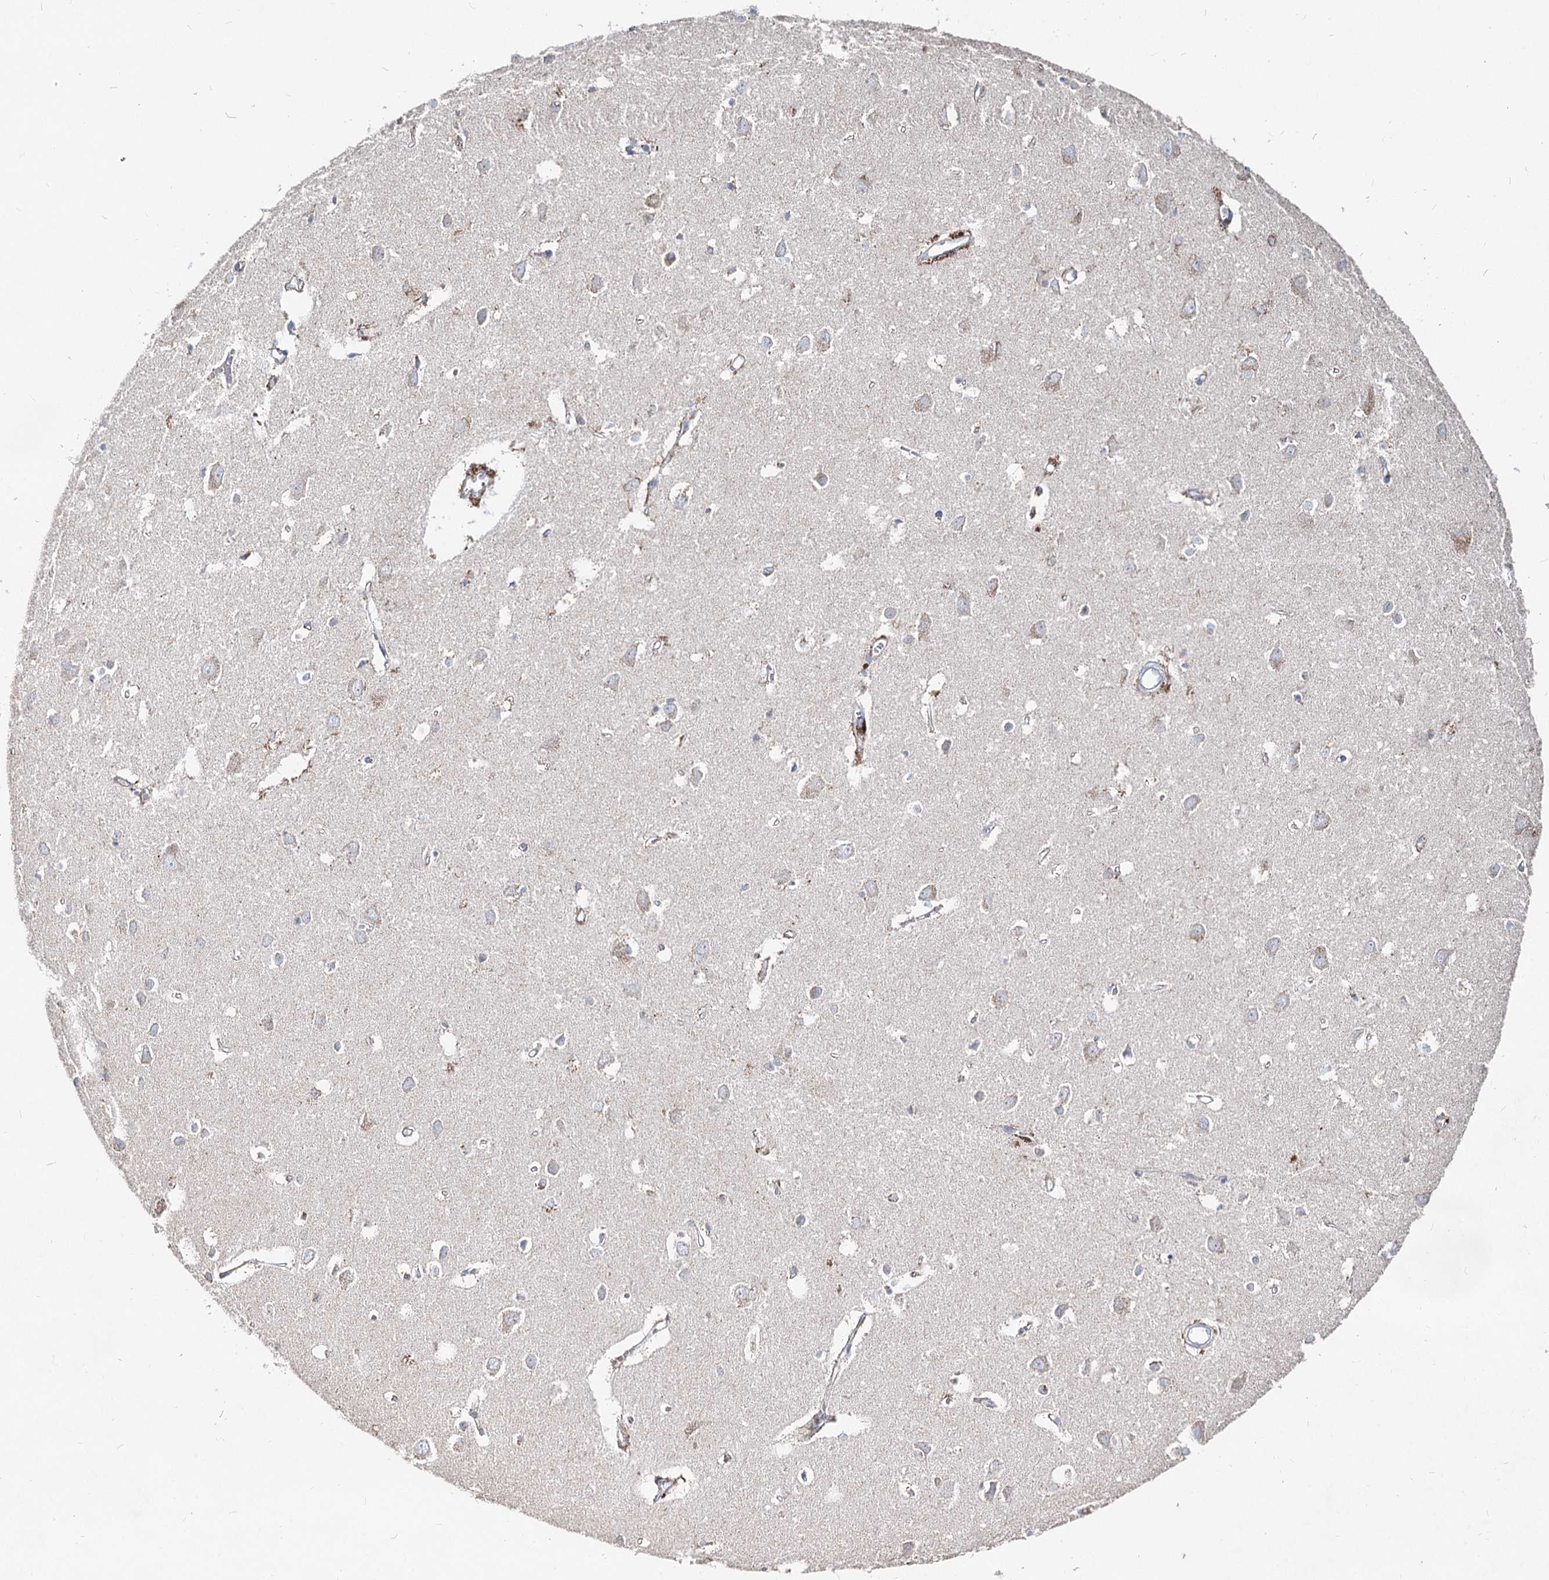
{"staining": {"intensity": "negative", "quantity": "none", "location": "none"}, "tissue": "cerebral cortex", "cell_type": "Endothelial cells", "image_type": "normal", "snomed": [{"axis": "morphology", "description": "Normal tissue, NOS"}, {"axis": "topography", "description": "Cerebral cortex"}], "caption": "High power microscopy histopathology image of an immunohistochemistry photomicrograph of normal cerebral cortex, revealing no significant expression in endothelial cells. Nuclei are stained in blue.", "gene": "MCCC2", "patient": {"sex": "female", "age": 64}}